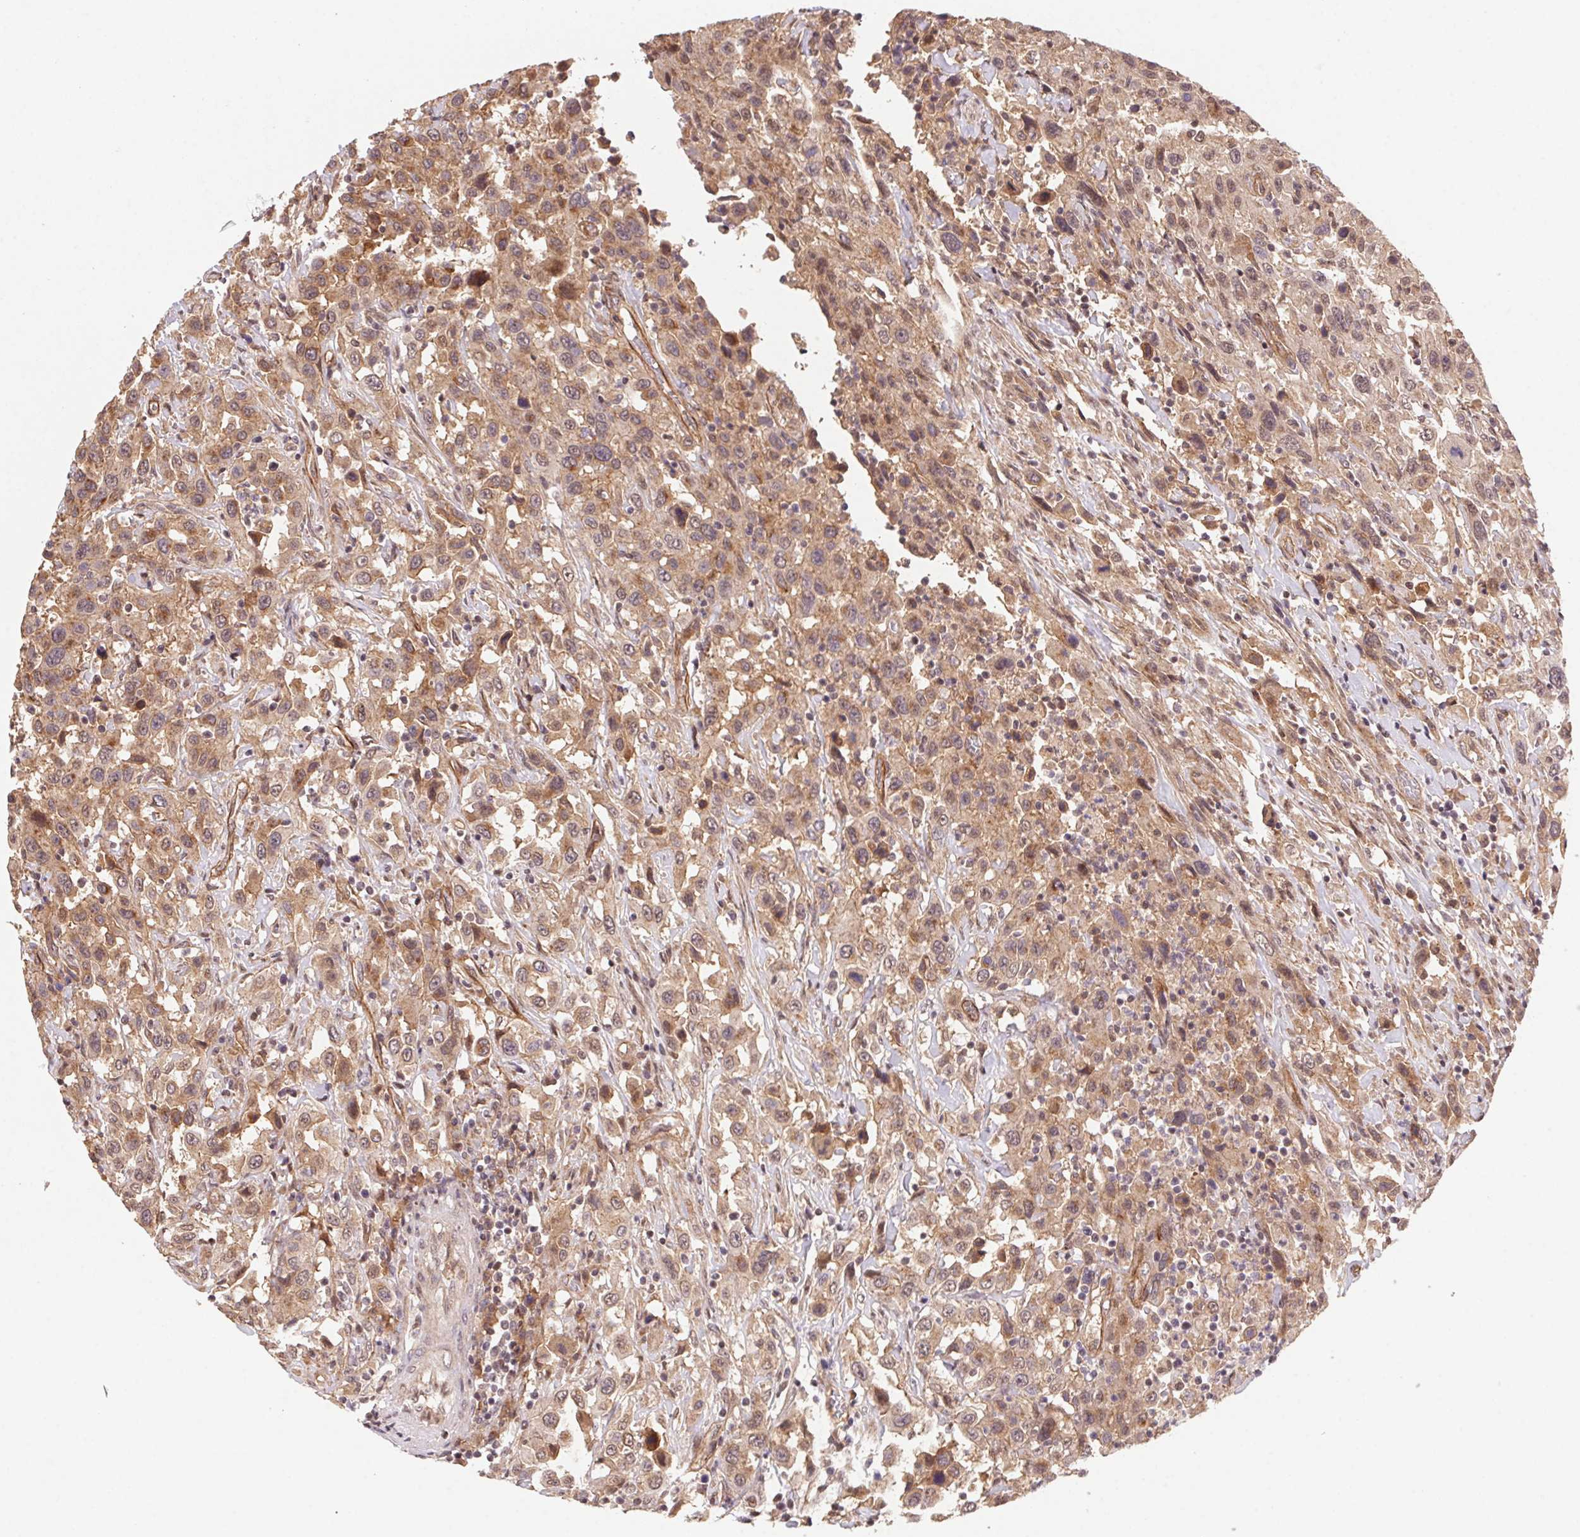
{"staining": {"intensity": "weak", "quantity": ">75%", "location": "cytoplasmic/membranous,nuclear"}, "tissue": "urothelial cancer", "cell_type": "Tumor cells", "image_type": "cancer", "snomed": [{"axis": "morphology", "description": "Urothelial carcinoma, High grade"}, {"axis": "topography", "description": "Urinary bladder"}], "caption": "DAB (3,3'-diaminobenzidine) immunohistochemical staining of human high-grade urothelial carcinoma displays weak cytoplasmic/membranous and nuclear protein staining in about >75% of tumor cells.", "gene": "SLC52A2", "patient": {"sex": "male", "age": 61}}